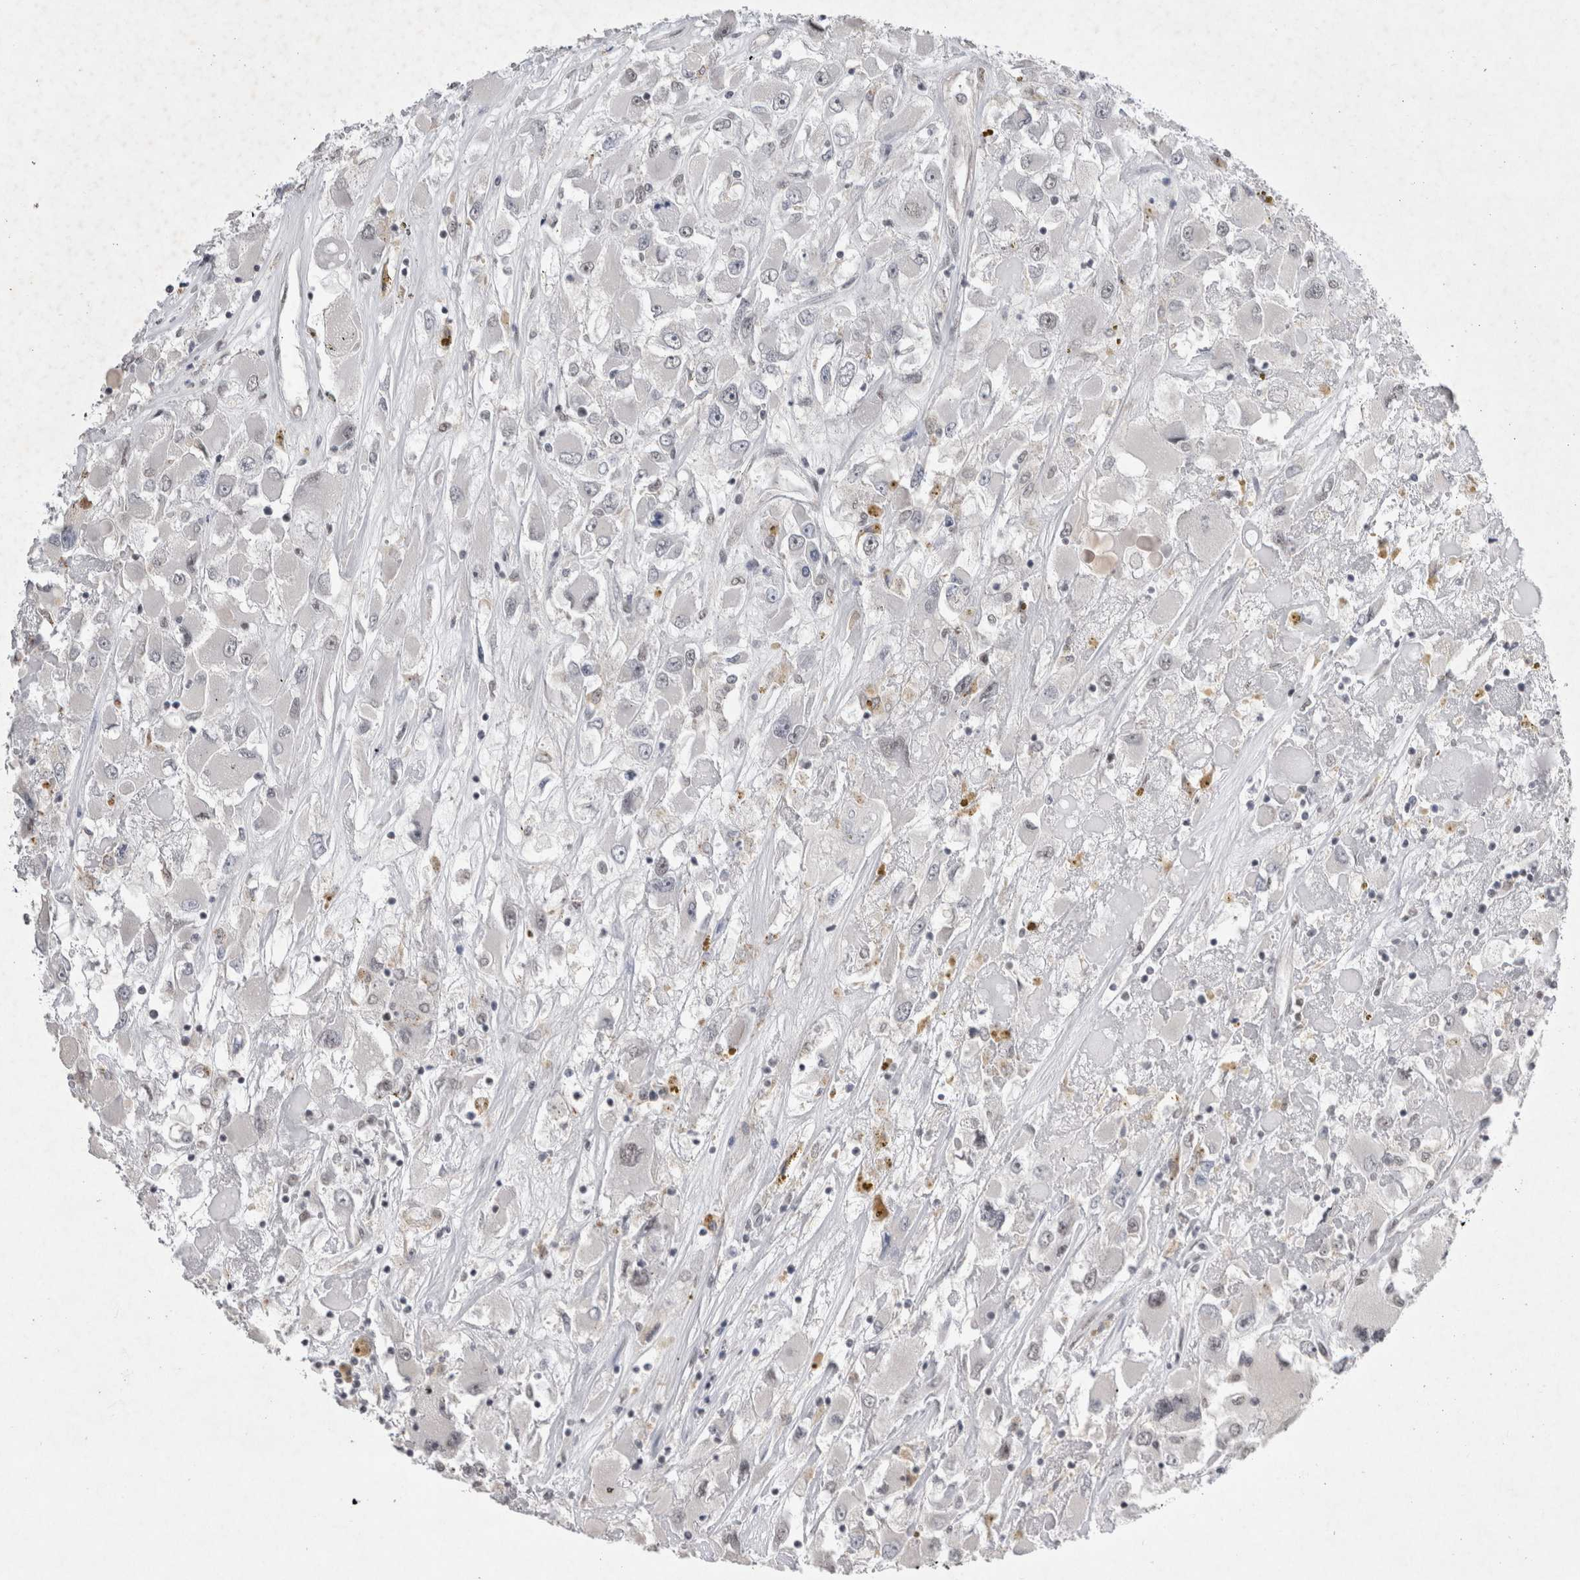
{"staining": {"intensity": "negative", "quantity": "none", "location": "none"}, "tissue": "renal cancer", "cell_type": "Tumor cells", "image_type": "cancer", "snomed": [{"axis": "morphology", "description": "Adenocarcinoma, NOS"}, {"axis": "topography", "description": "Kidney"}], "caption": "An image of adenocarcinoma (renal) stained for a protein displays no brown staining in tumor cells.", "gene": "RBM6", "patient": {"sex": "female", "age": 52}}